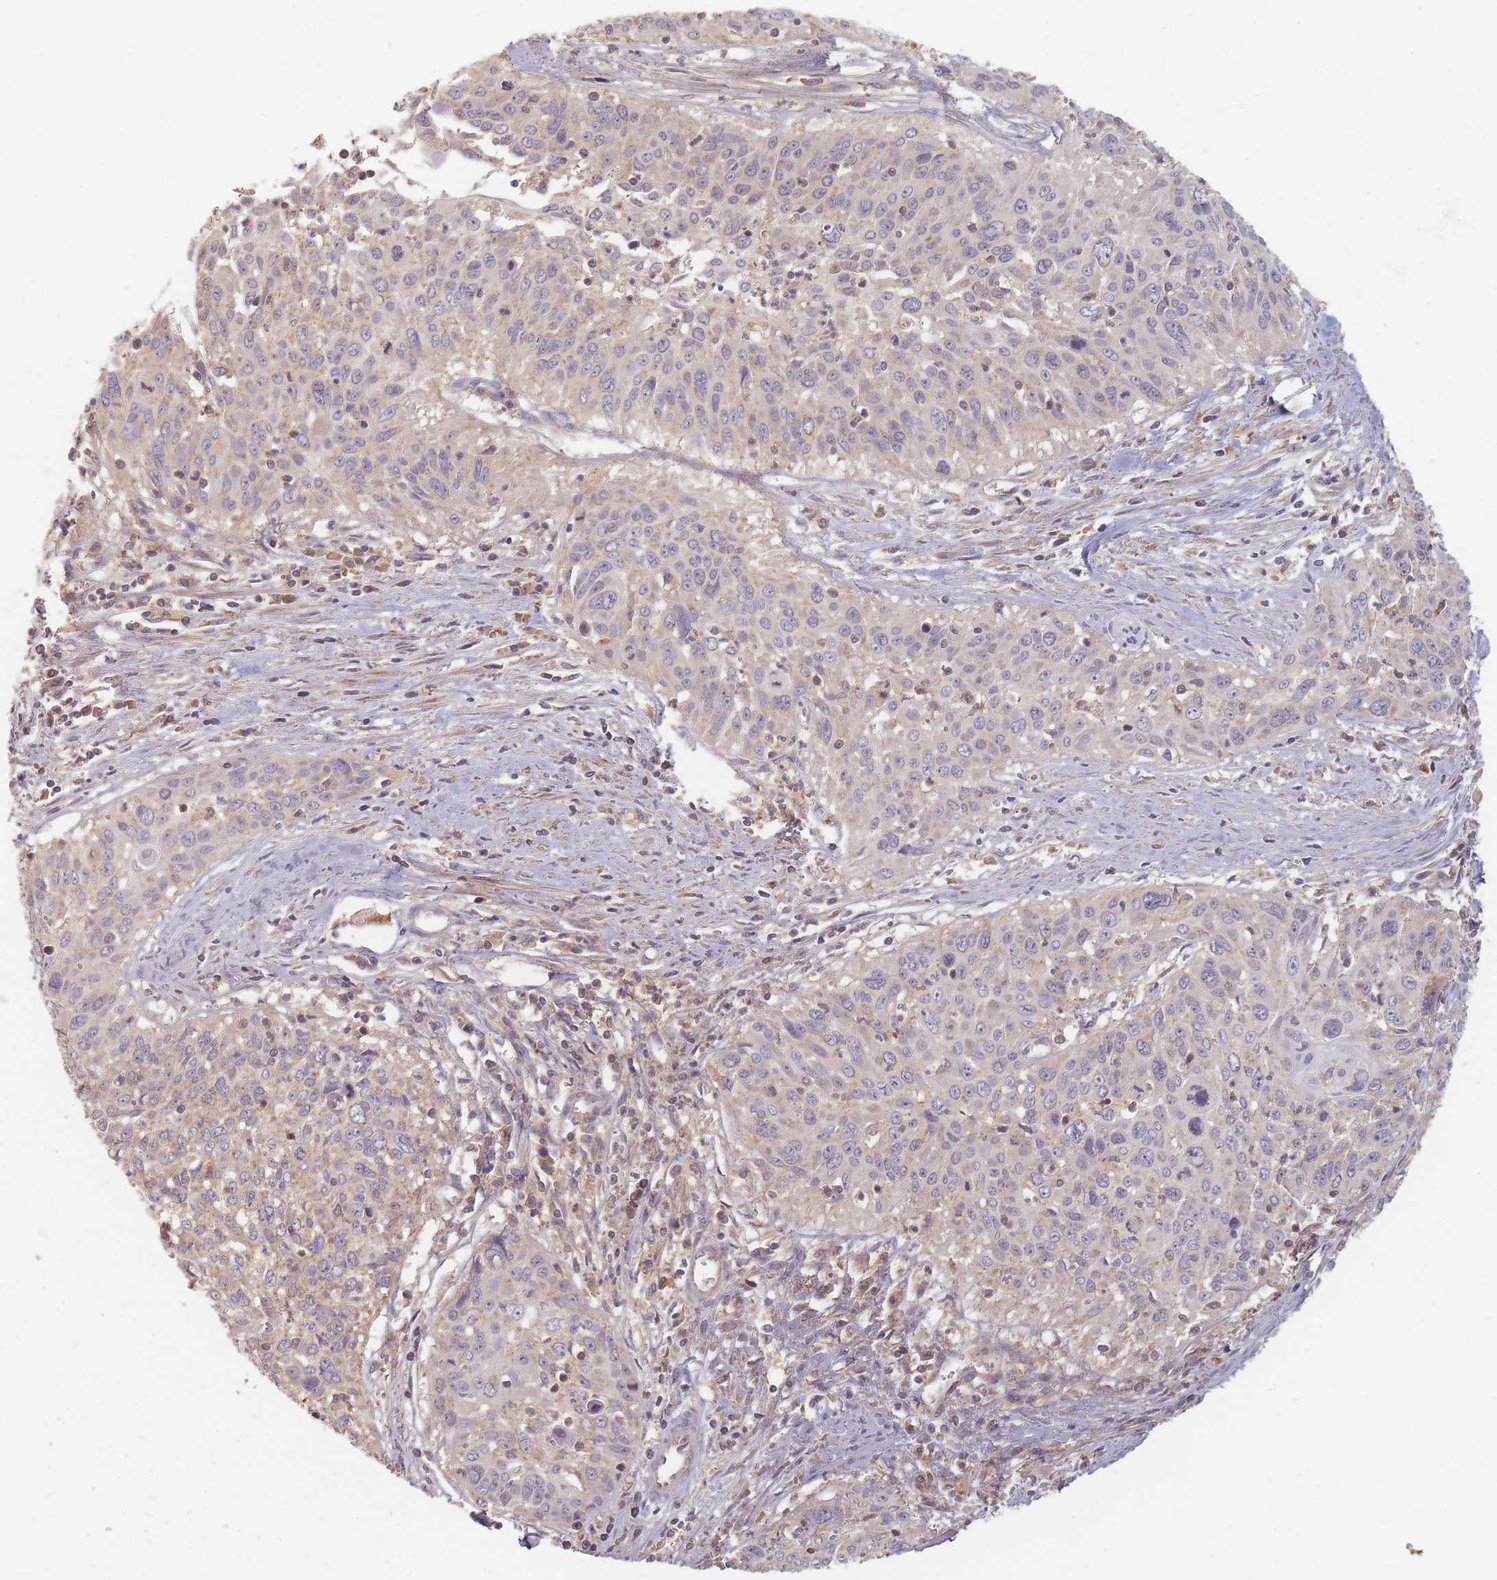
{"staining": {"intensity": "weak", "quantity": "<25%", "location": "cytoplasmic/membranous"}, "tissue": "cervical cancer", "cell_type": "Tumor cells", "image_type": "cancer", "snomed": [{"axis": "morphology", "description": "Squamous cell carcinoma, NOS"}, {"axis": "topography", "description": "Cervix"}], "caption": "Cervical squamous cell carcinoma was stained to show a protein in brown. There is no significant staining in tumor cells.", "gene": "SLC35F3", "patient": {"sex": "female", "age": 55}}